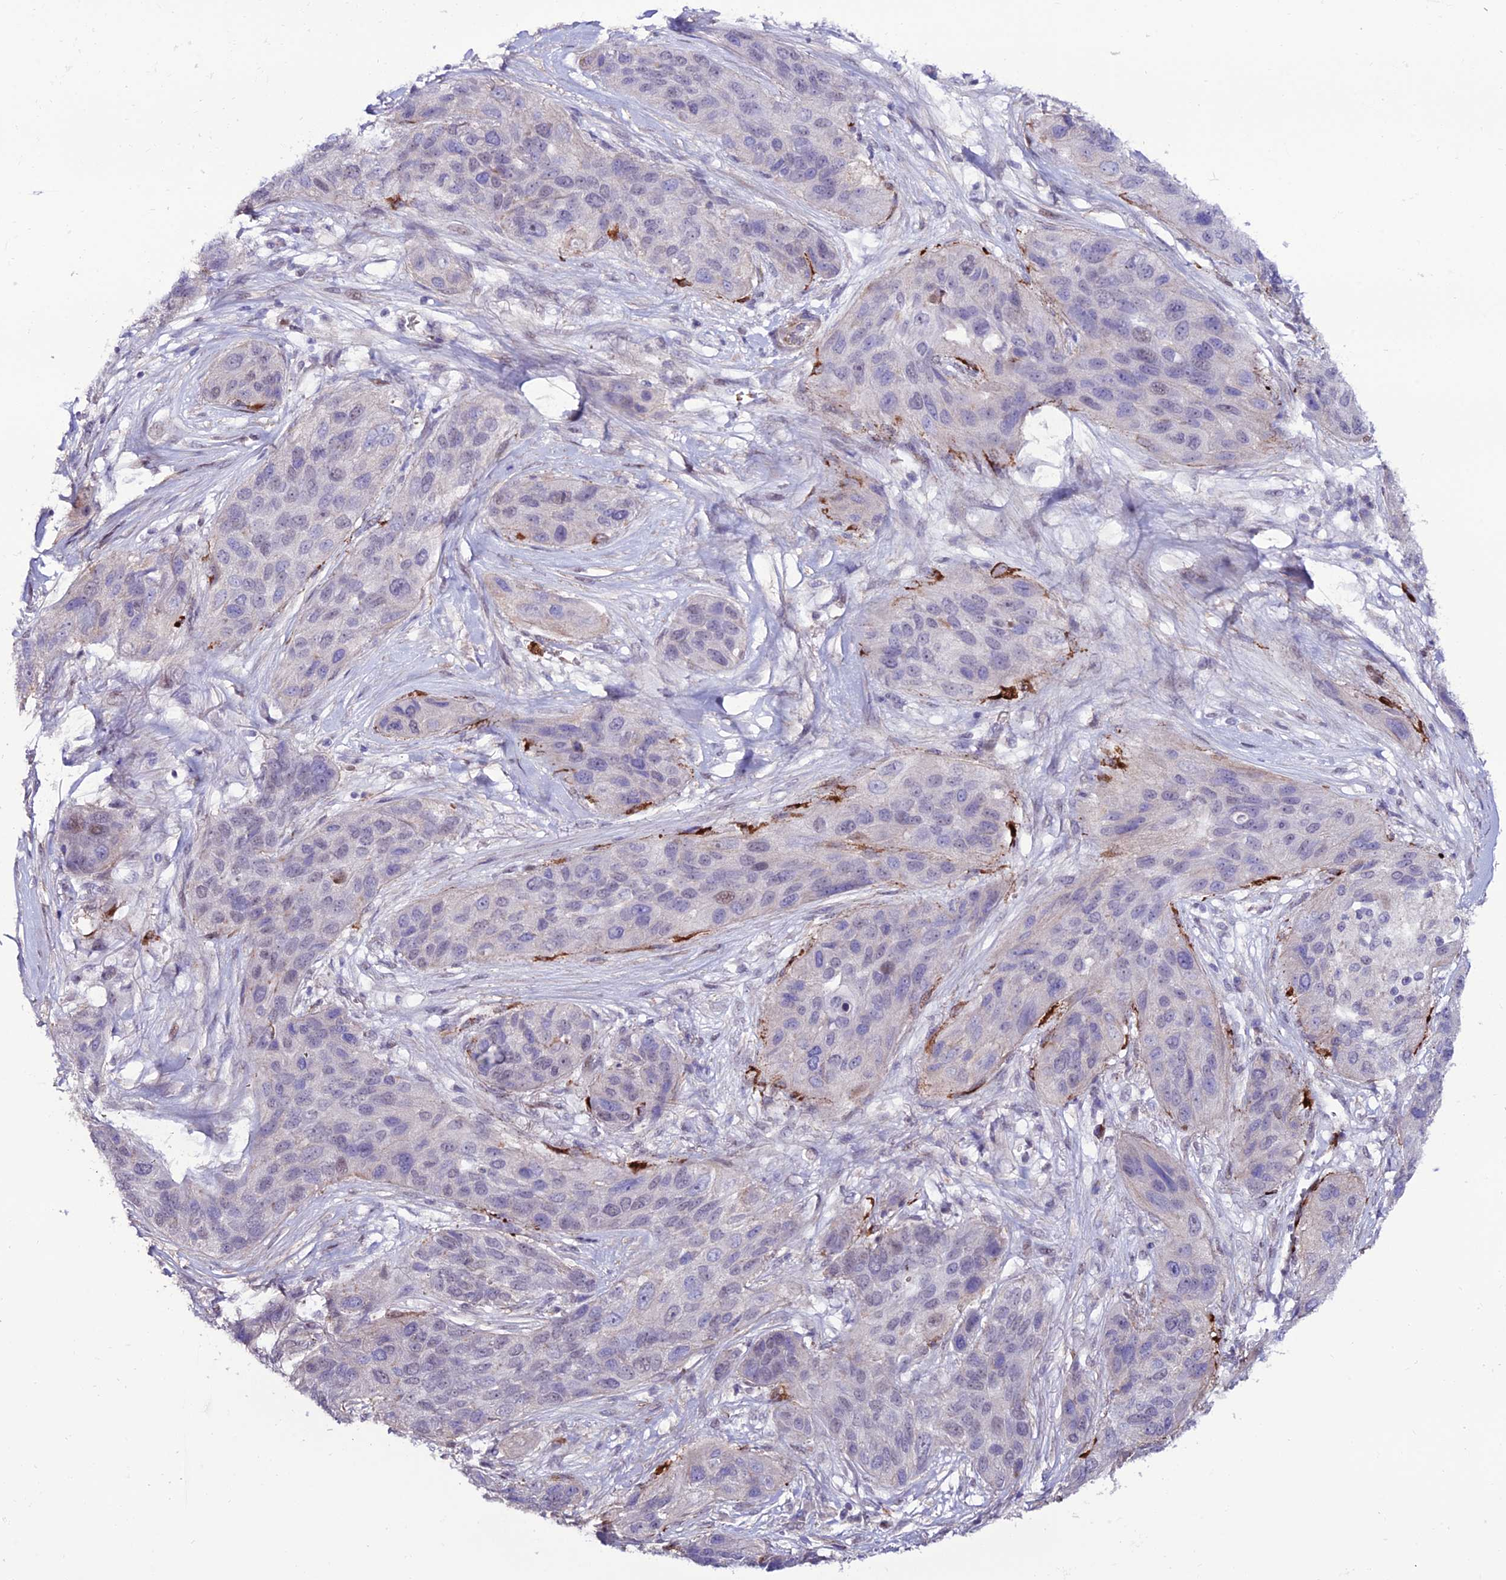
{"staining": {"intensity": "negative", "quantity": "none", "location": "none"}, "tissue": "lung cancer", "cell_type": "Tumor cells", "image_type": "cancer", "snomed": [{"axis": "morphology", "description": "Squamous cell carcinoma, NOS"}, {"axis": "topography", "description": "Lung"}], "caption": "Protein analysis of lung squamous cell carcinoma exhibits no significant positivity in tumor cells.", "gene": "COL6A6", "patient": {"sex": "female", "age": 70}}